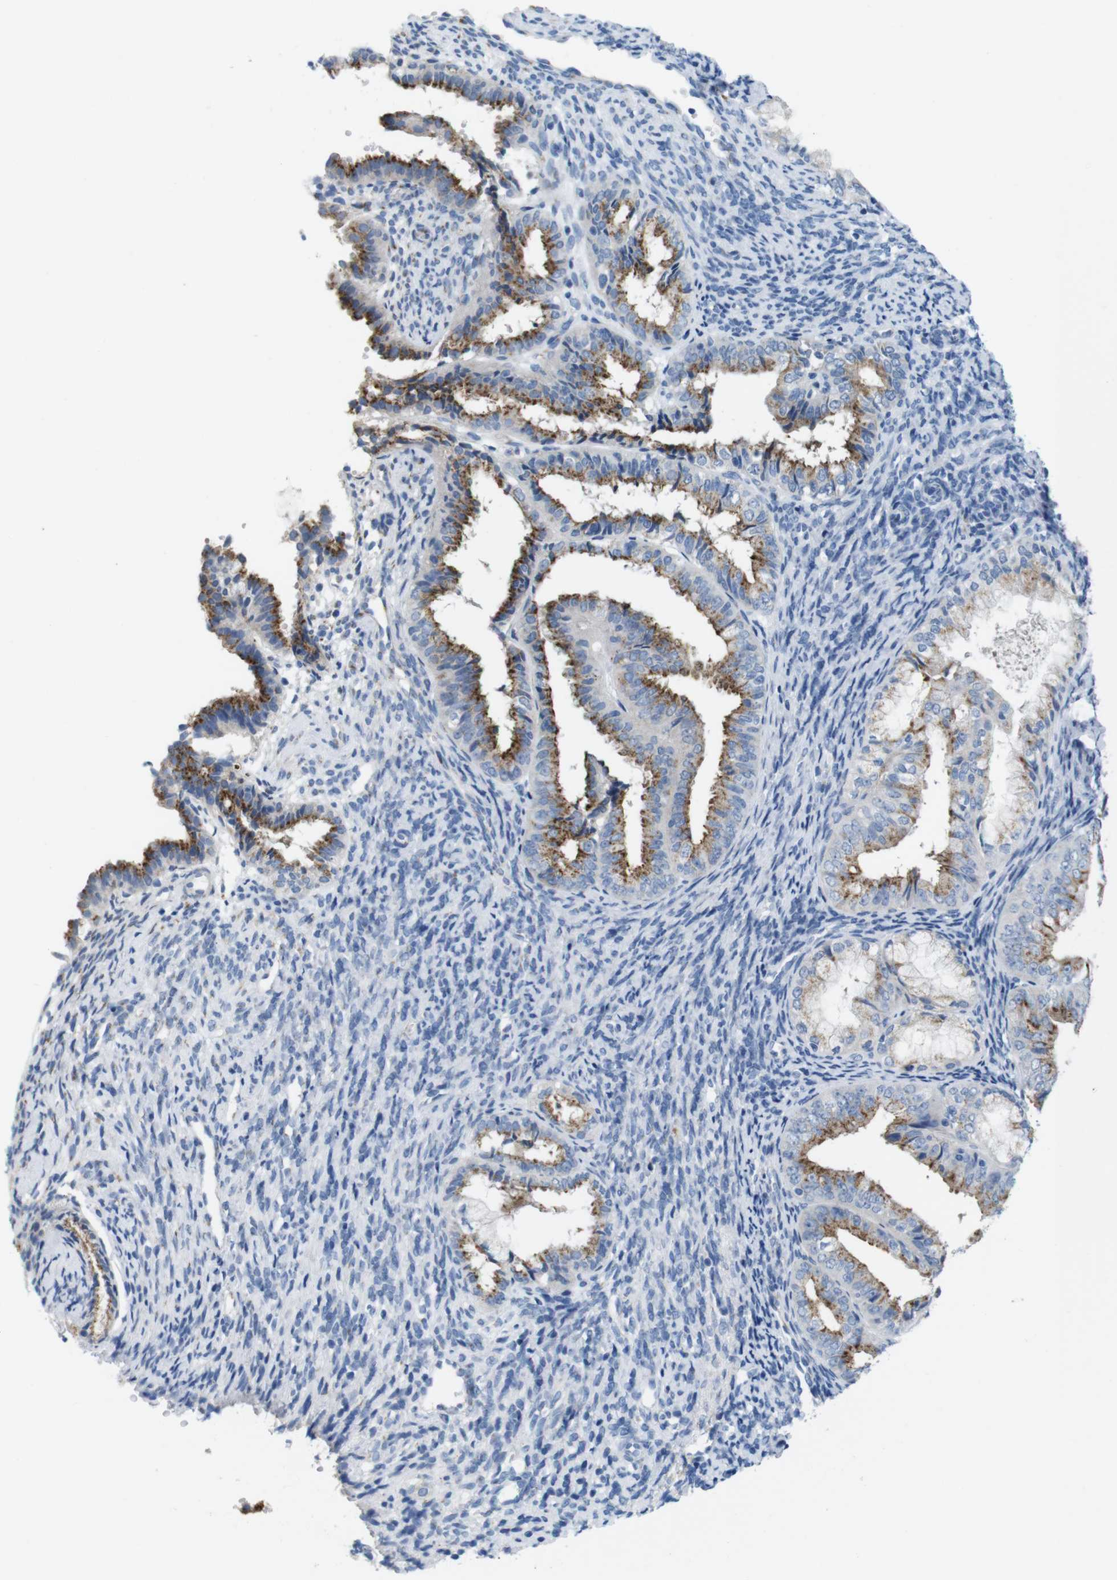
{"staining": {"intensity": "moderate", "quantity": ">75%", "location": "cytoplasmic/membranous"}, "tissue": "endometrial cancer", "cell_type": "Tumor cells", "image_type": "cancer", "snomed": [{"axis": "morphology", "description": "Adenocarcinoma, NOS"}, {"axis": "topography", "description": "Endometrium"}], "caption": "The immunohistochemical stain shows moderate cytoplasmic/membranous expression in tumor cells of endometrial cancer tissue.", "gene": "GOLGA2", "patient": {"sex": "female", "age": 63}}